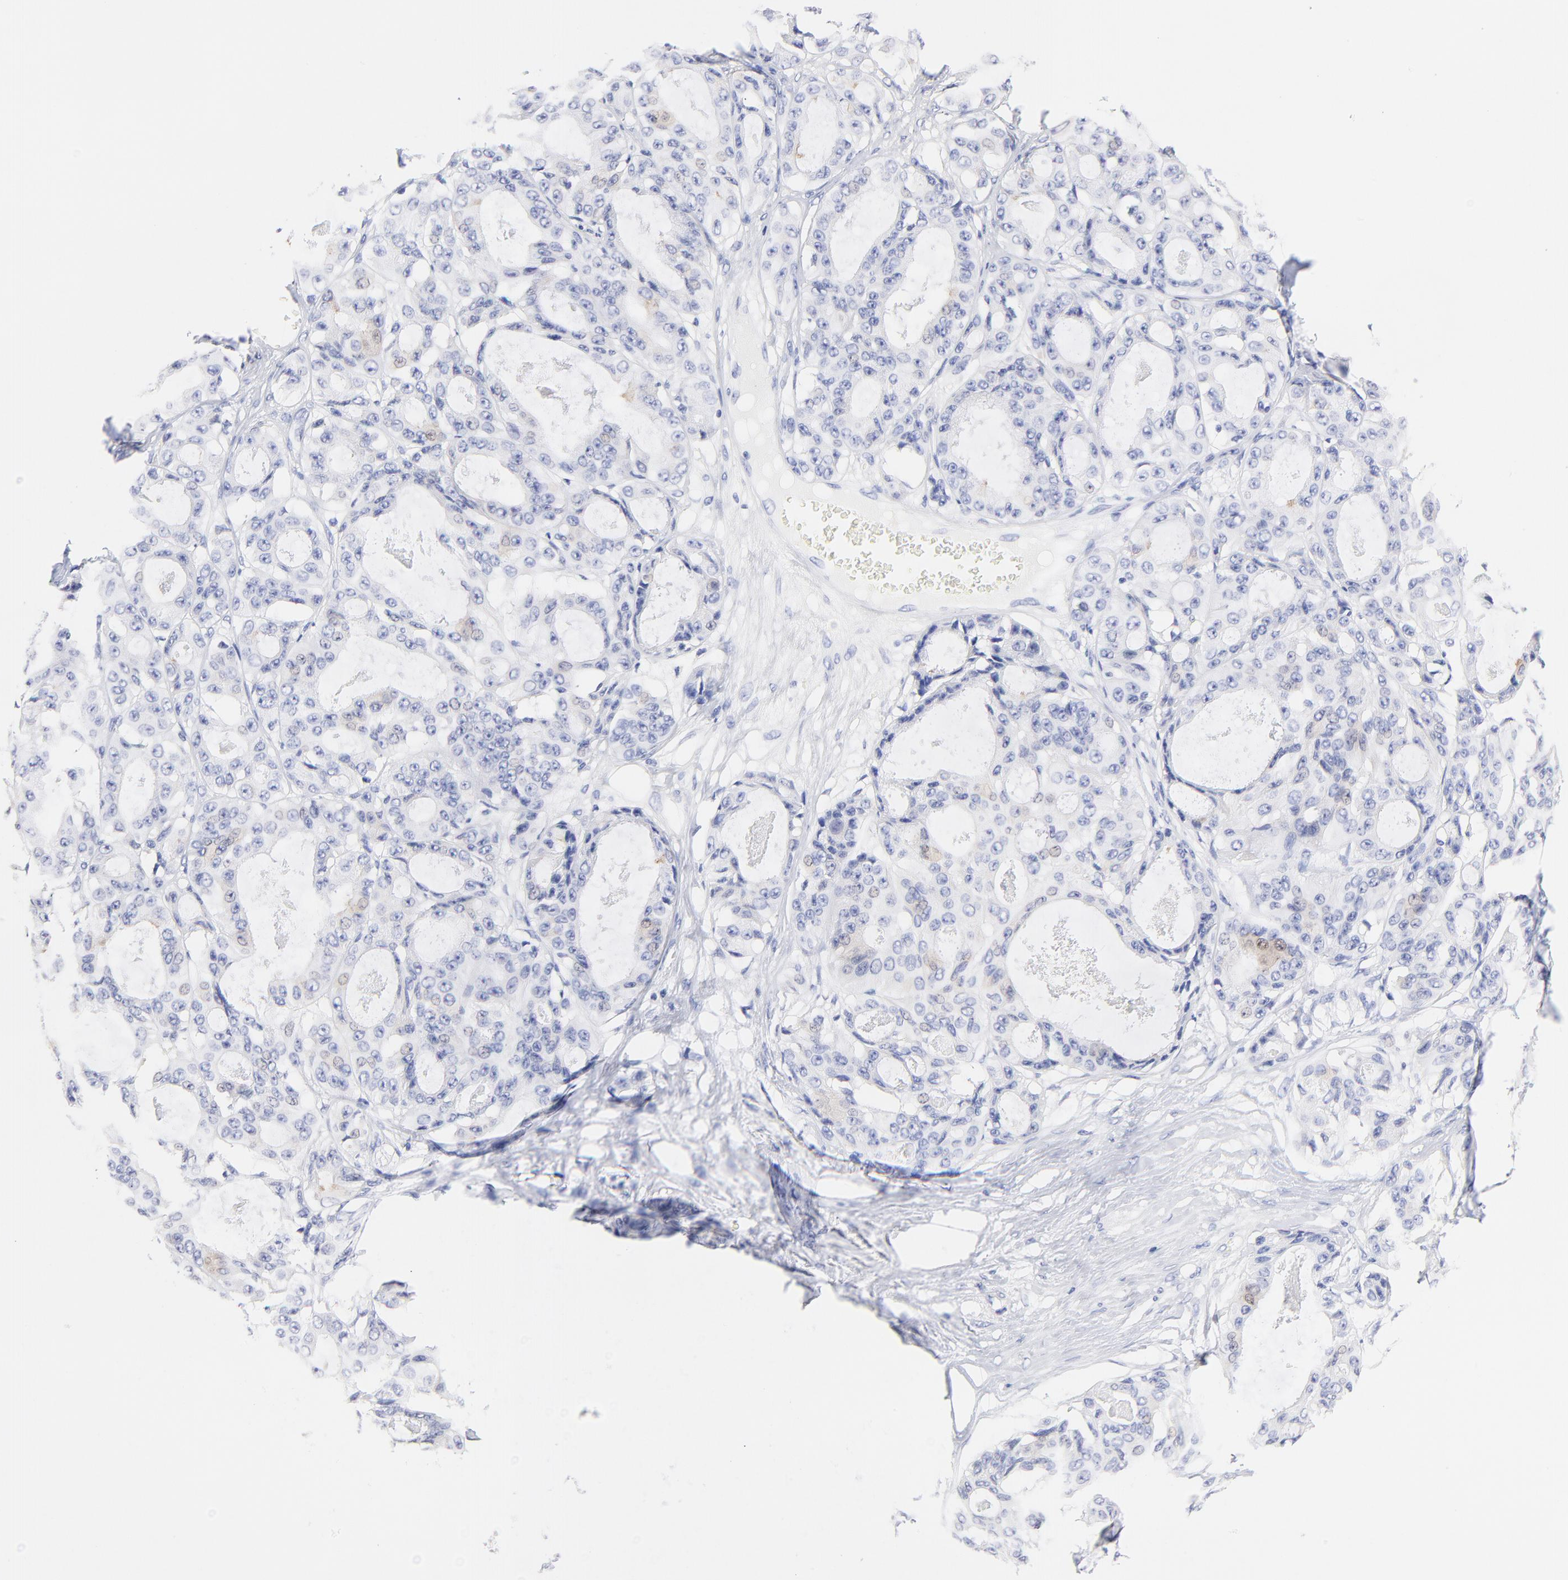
{"staining": {"intensity": "negative", "quantity": "none", "location": "none"}, "tissue": "ovarian cancer", "cell_type": "Tumor cells", "image_type": "cancer", "snomed": [{"axis": "morphology", "description": "Carcinoma, endometroid"}, {"axis": "topography", "description": "Ovary"}], "caption": "DAB immunohistochemical staining of endometroid carcinoma (ovarian) reveals no significant positivity in tumor cells.", "gene": "CFAP57", "patient": {"sex": "female", "age": 61}}